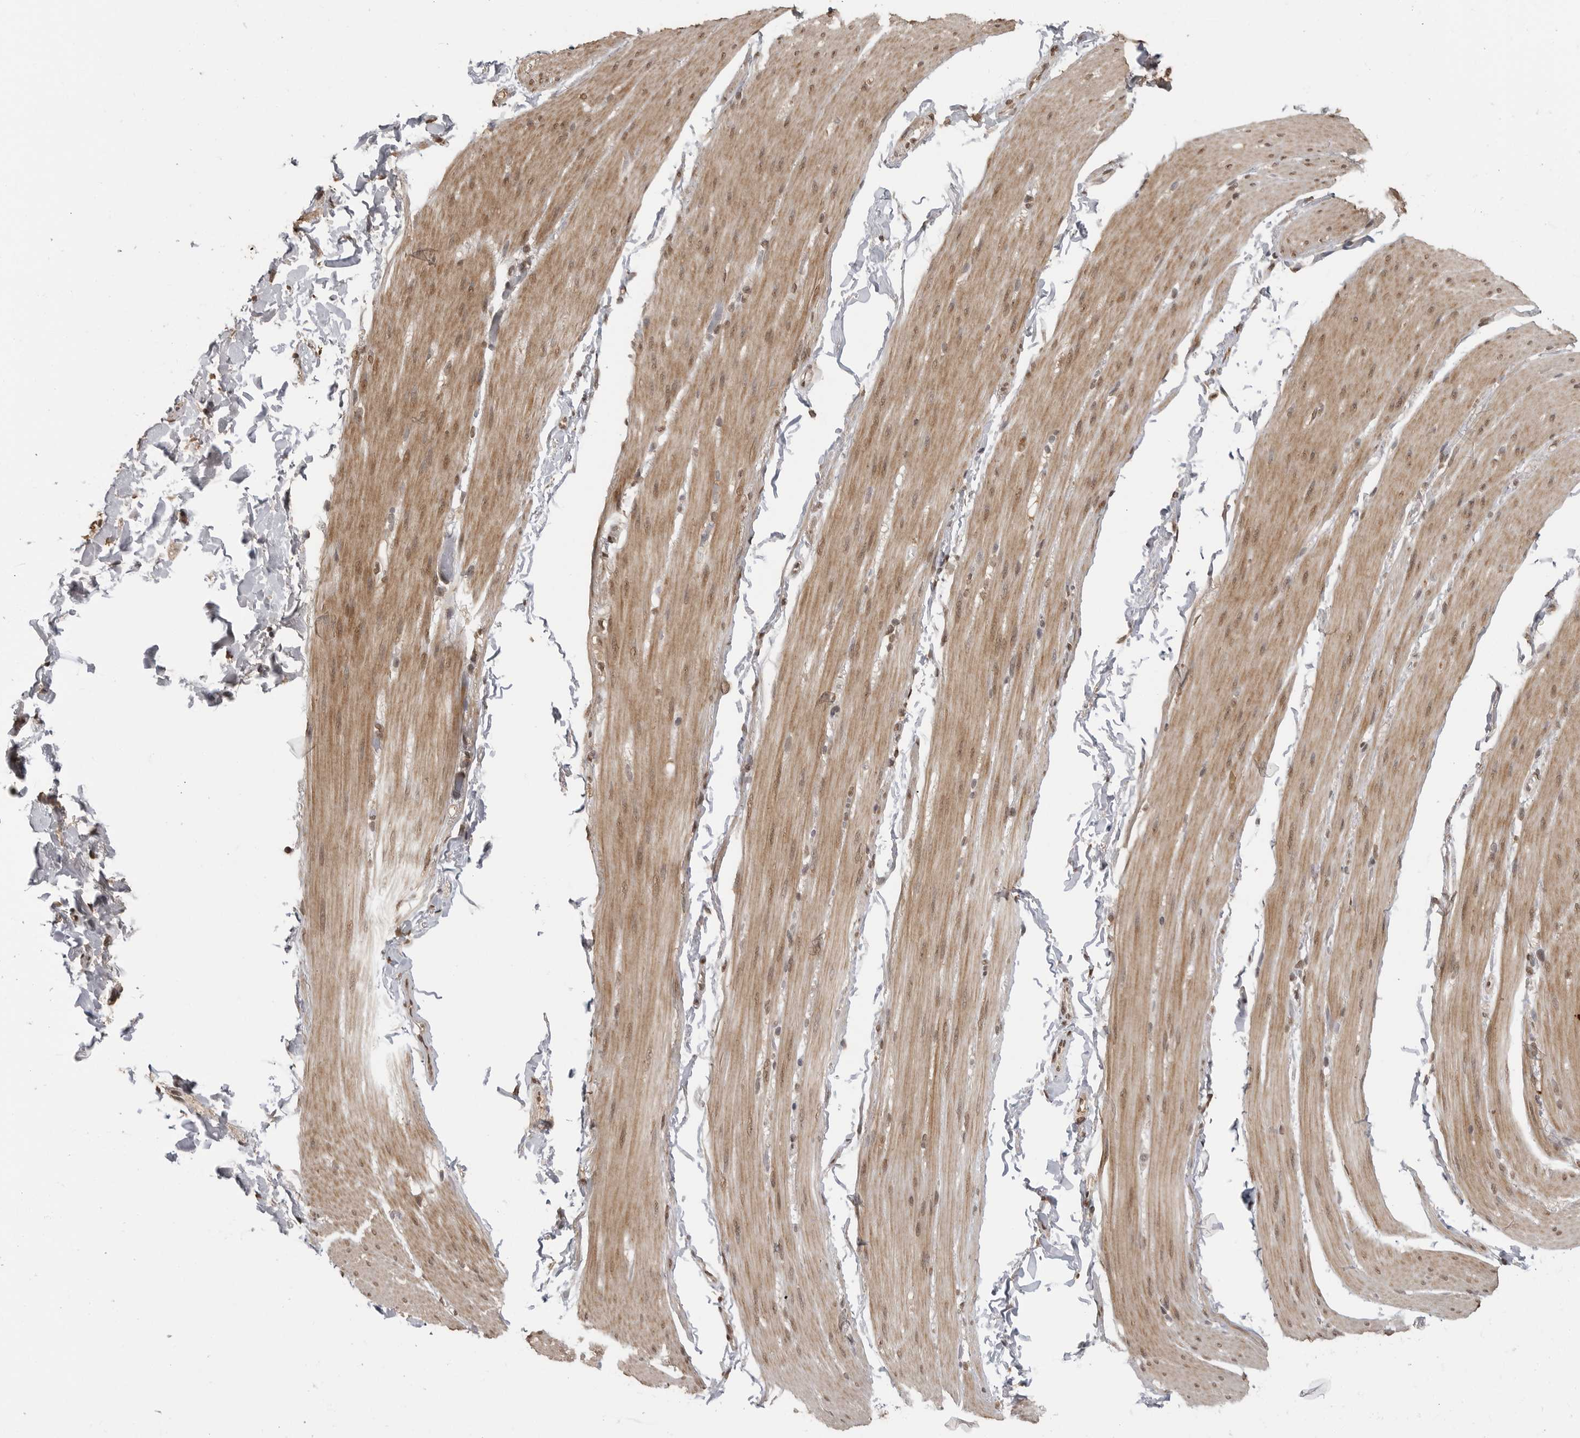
{"staining": {"intensity": "moderate", "quantity": ">75%", "location": "cytoplasmic/membranous,nuclear"}, "tissue": "smooth muscle", "cell_type": "Smooth muscle cells", "image_type": "normal", "snomed": [{"axis": "morphology", "description": "Normal tissue, NOS"}, {"axis": "topography", "description": "Smooth muscle"}, {"axis": "topography", "description": "Small intestine"}], "caption": "Protein analysis of unremarkable smooth muscle demonstrates moderate cytoplasmic/membranous,nuclear positivity in approximately >75% of smooth muscle cells.", "gene": "CLOCK", "patient": {"sex": "female", "age": 84}}